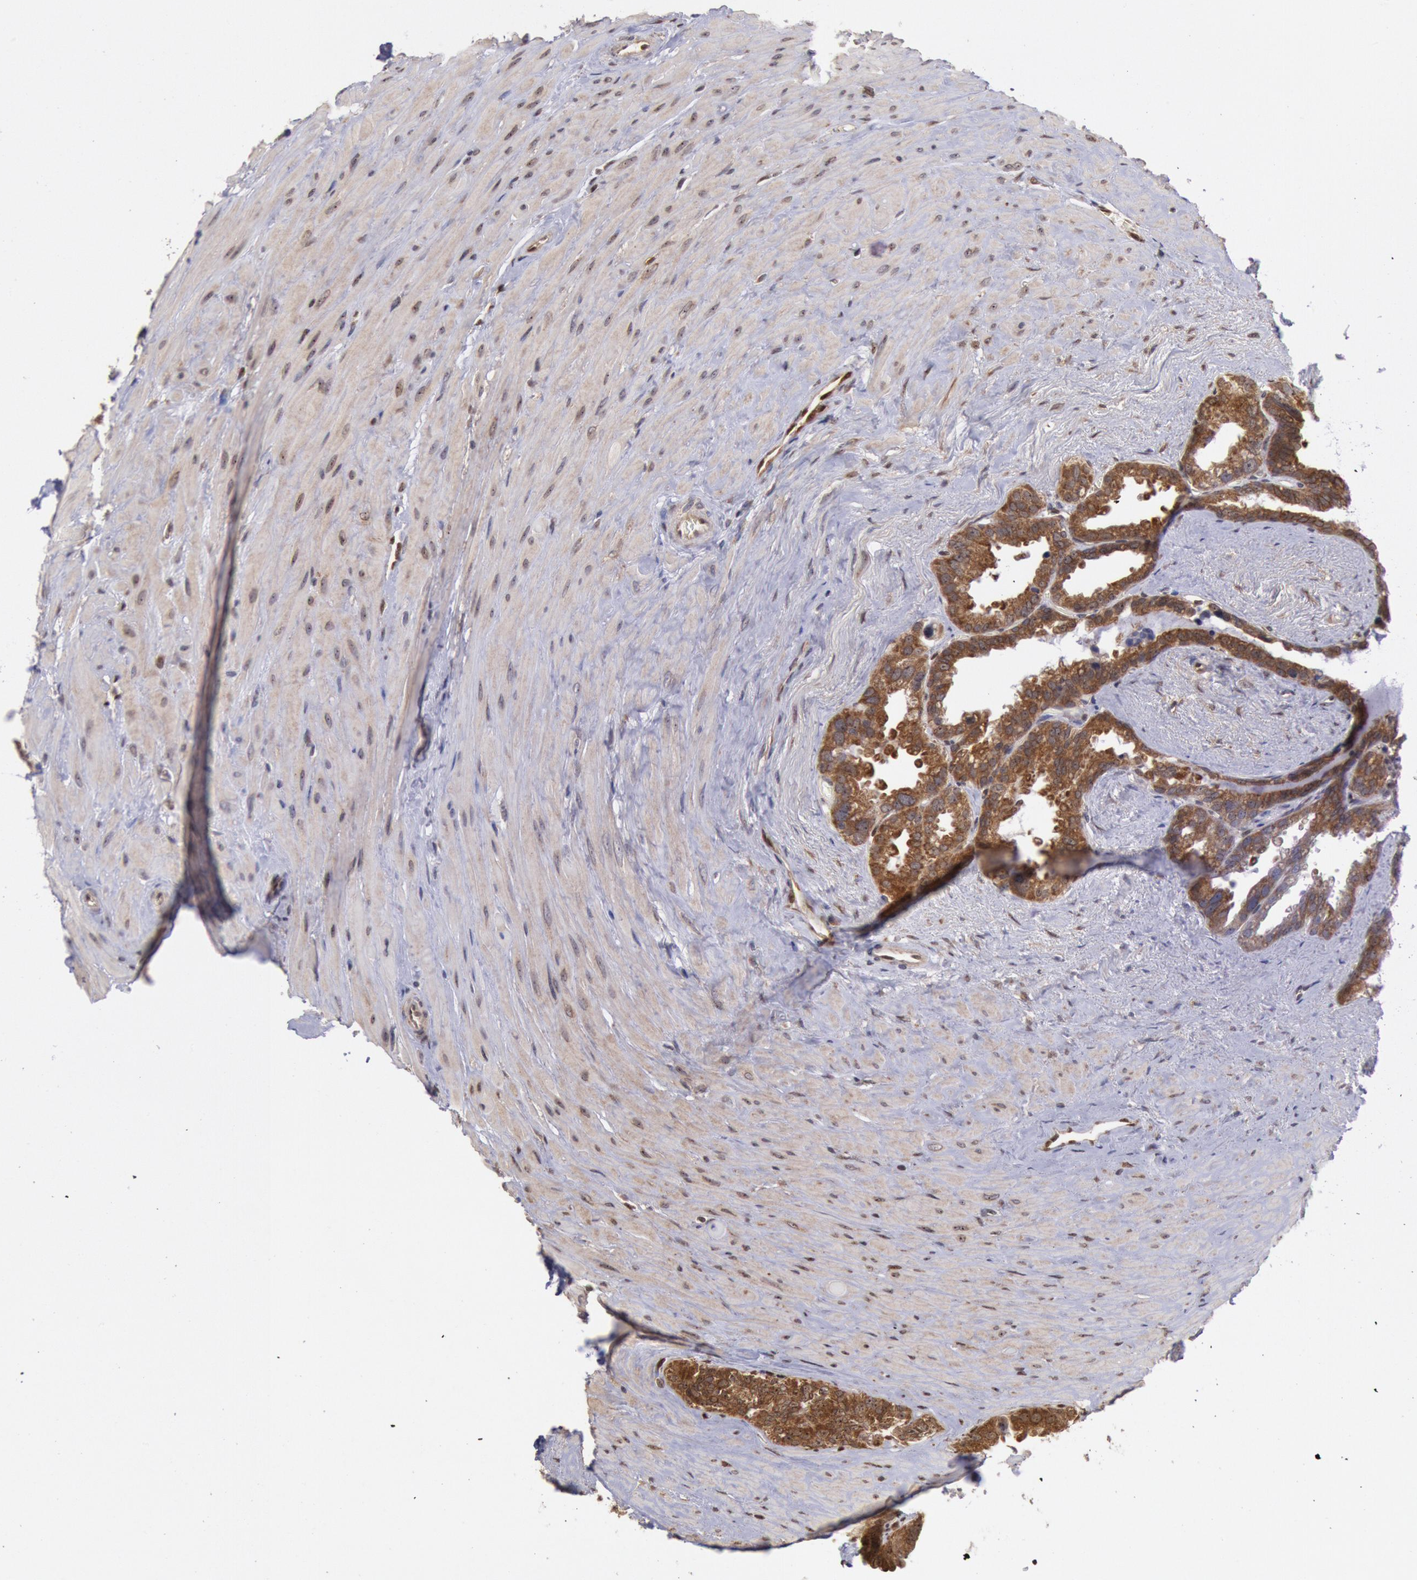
{"staining": {"intensity": "strong", "quantity": ">75%", "location": "cytoplasmic/membranous"}, "tissue": "seminal vesicle", "cell_type": "Glandular cells", "image_type": "normal", "snomed": [{"axis": "morphology", "description": "Normal tissue, NOS"}, {"axis": "topography", "description": "Prostate"}, {"axis": "topography", "description": "Seminal veicle"}], "caption": "Immunohistochemistry (IHC) staining of normal seminal vesicle, which shows high levels of strong cytoplasmic/membranous positivity in about >75% of glandular cells indicating strong cytoplasmic/membranous protein staining. The staining was performed using DAB (brown) for protein detection and nuclei were counterstained in hematoxylin (blue).", "gene": "STX17", "patient": {"sex": "male", "age": 63}}